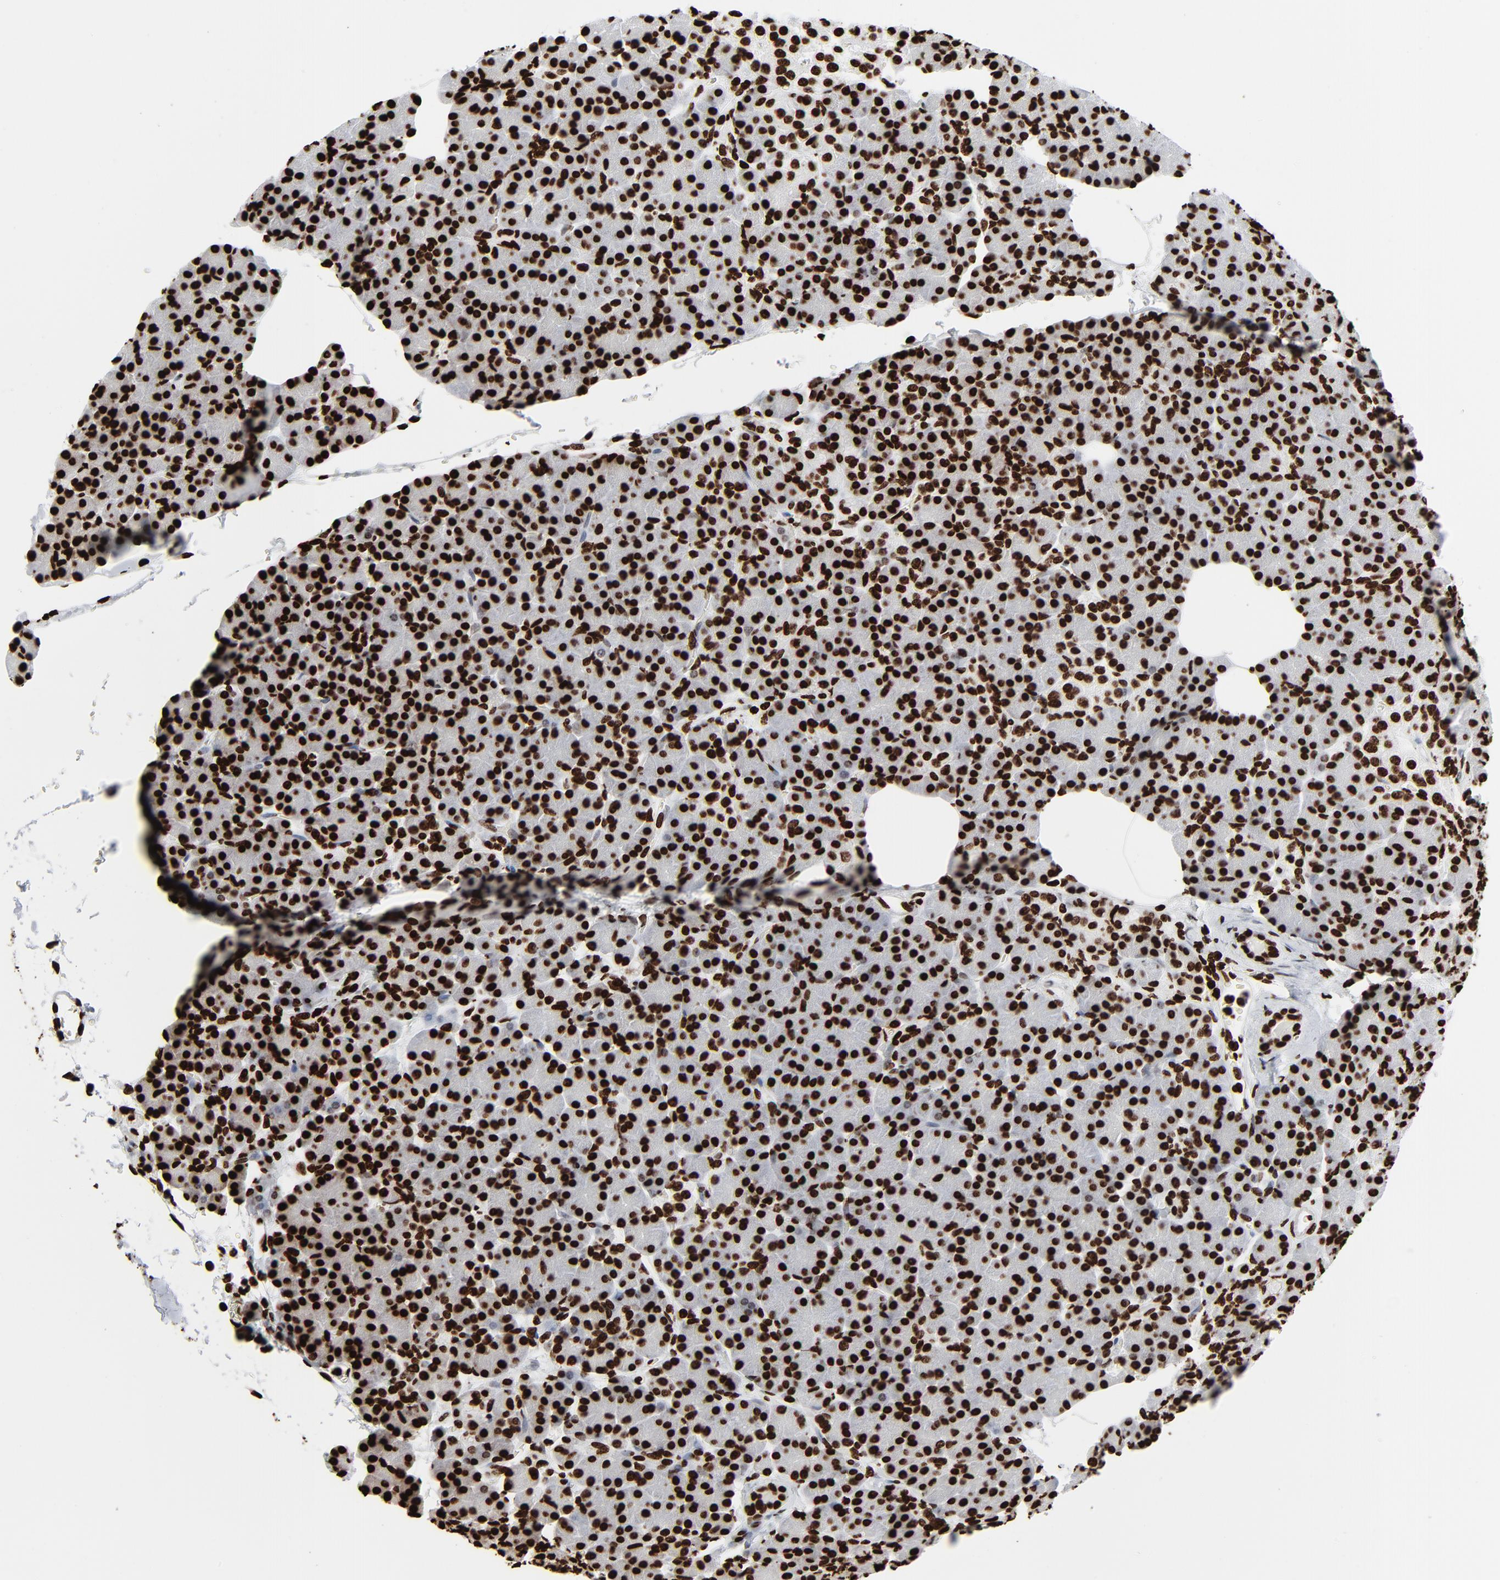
{"staining": {"intensity": "strong", "quantity": ">75%", "location": "nuclear"}, "tissue": "pancreas", "cell_type": "Exocrine glandular cells", "image_type": "normal", "snomed": [{"axis": "morphology", "description": "Normal tissue, NOS"}, {"axis": "topography", "description": "Pancreas"}], "caption": "Normal pancreas reveals strong nuclear expression in about >75% of exocrine glandular cells.", "gene": "H3", "patient": {"sex": "female", "age": 43}}